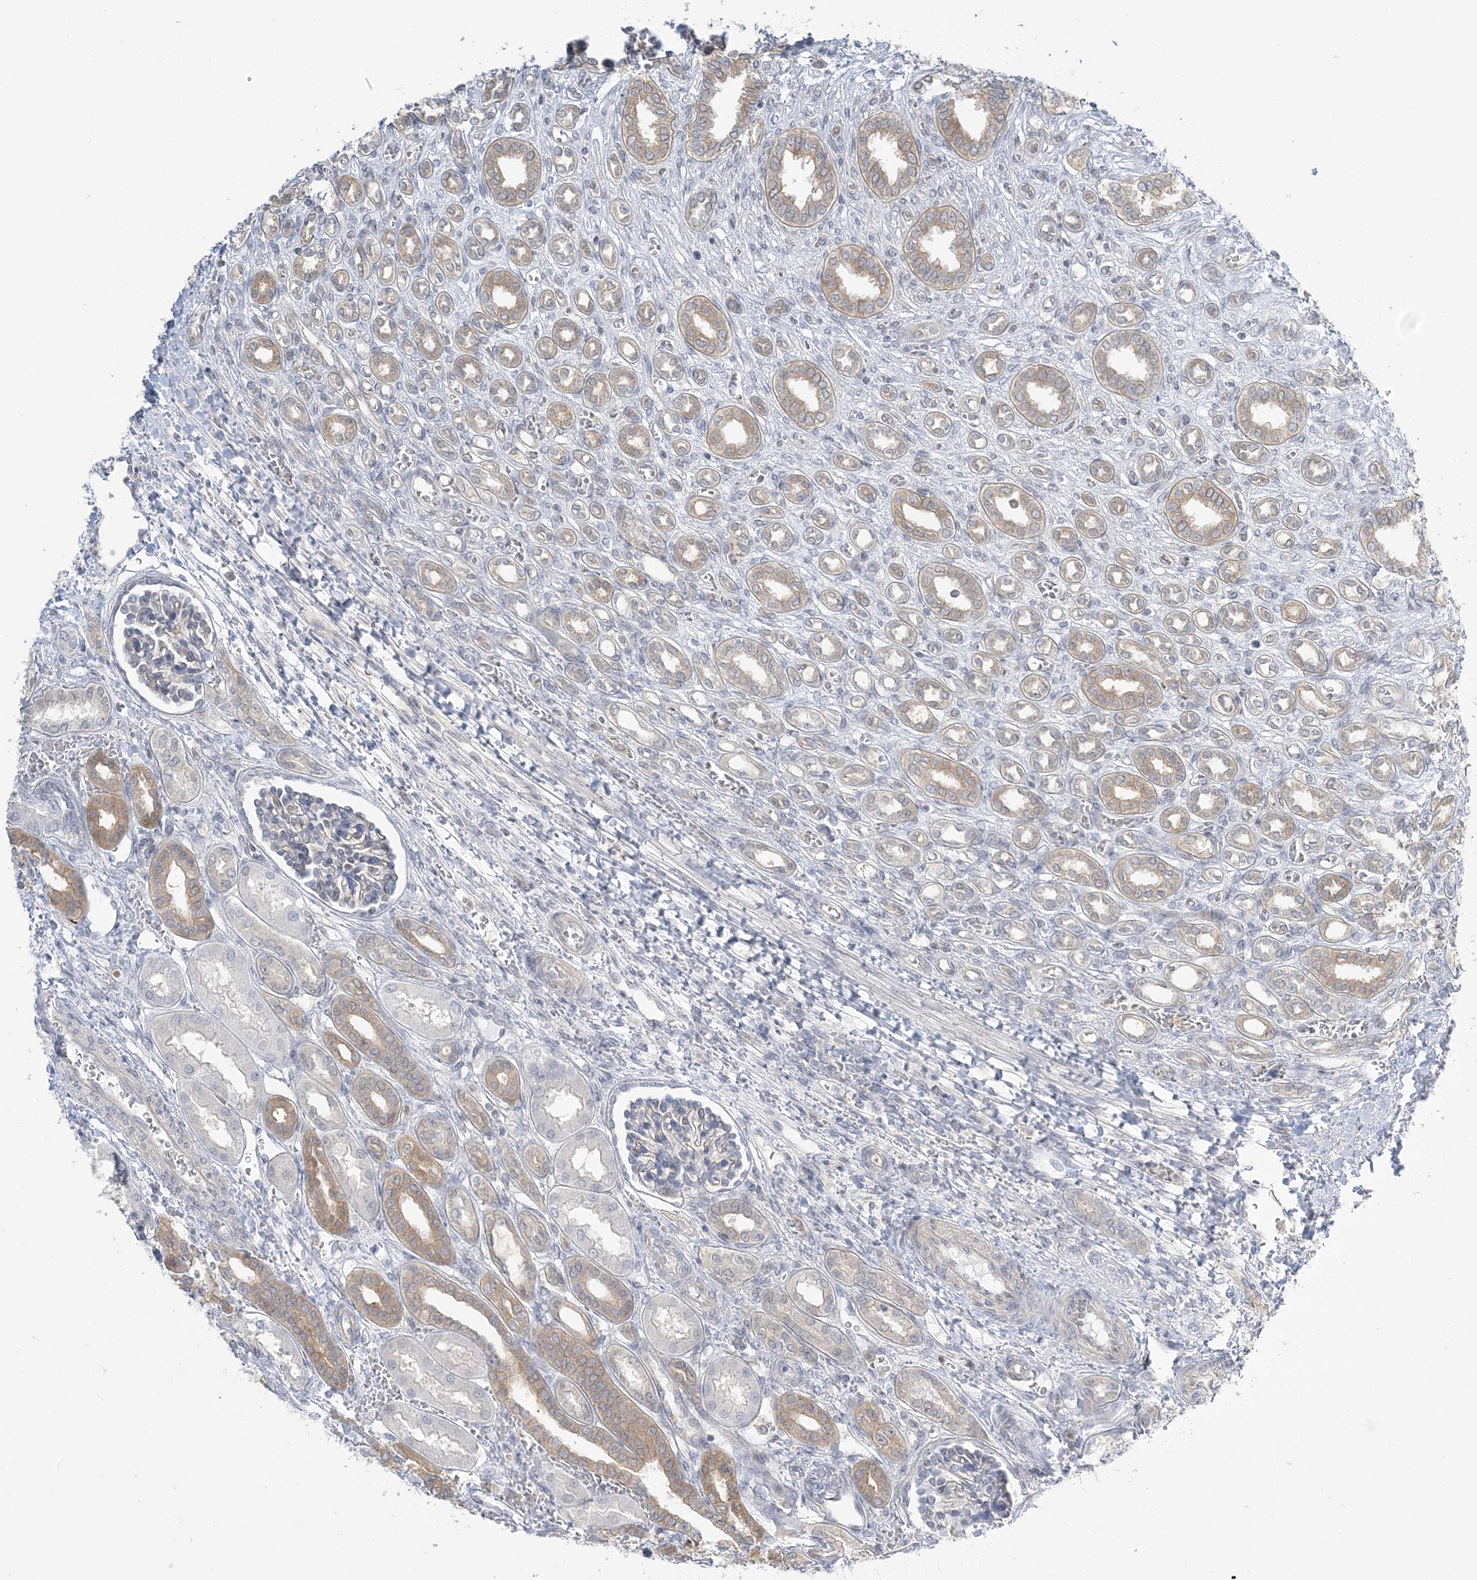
{"staining": {"intensity": "negative", "quantity": "none", "location": "none"}, "tissue": "kidney", "cell_type": "Cells in glomeruli", "image_type": "normal", "snomed": [{"axis": "morphology", "description": "Normal tissue, NOS"}, {"axis": "morphology", "description": "Neoplasm, malignant, NOS"}, {"axis": "topography", "description": "Kidney"}], "caption": "Protein analysis of normal kidney displays no significant positivity in cells in glomeruli. (DAB IHC visualized using brightfield microscopy, high magnification).", "gene": "THADA", "patient": {"sex": "female", "age": 1}}